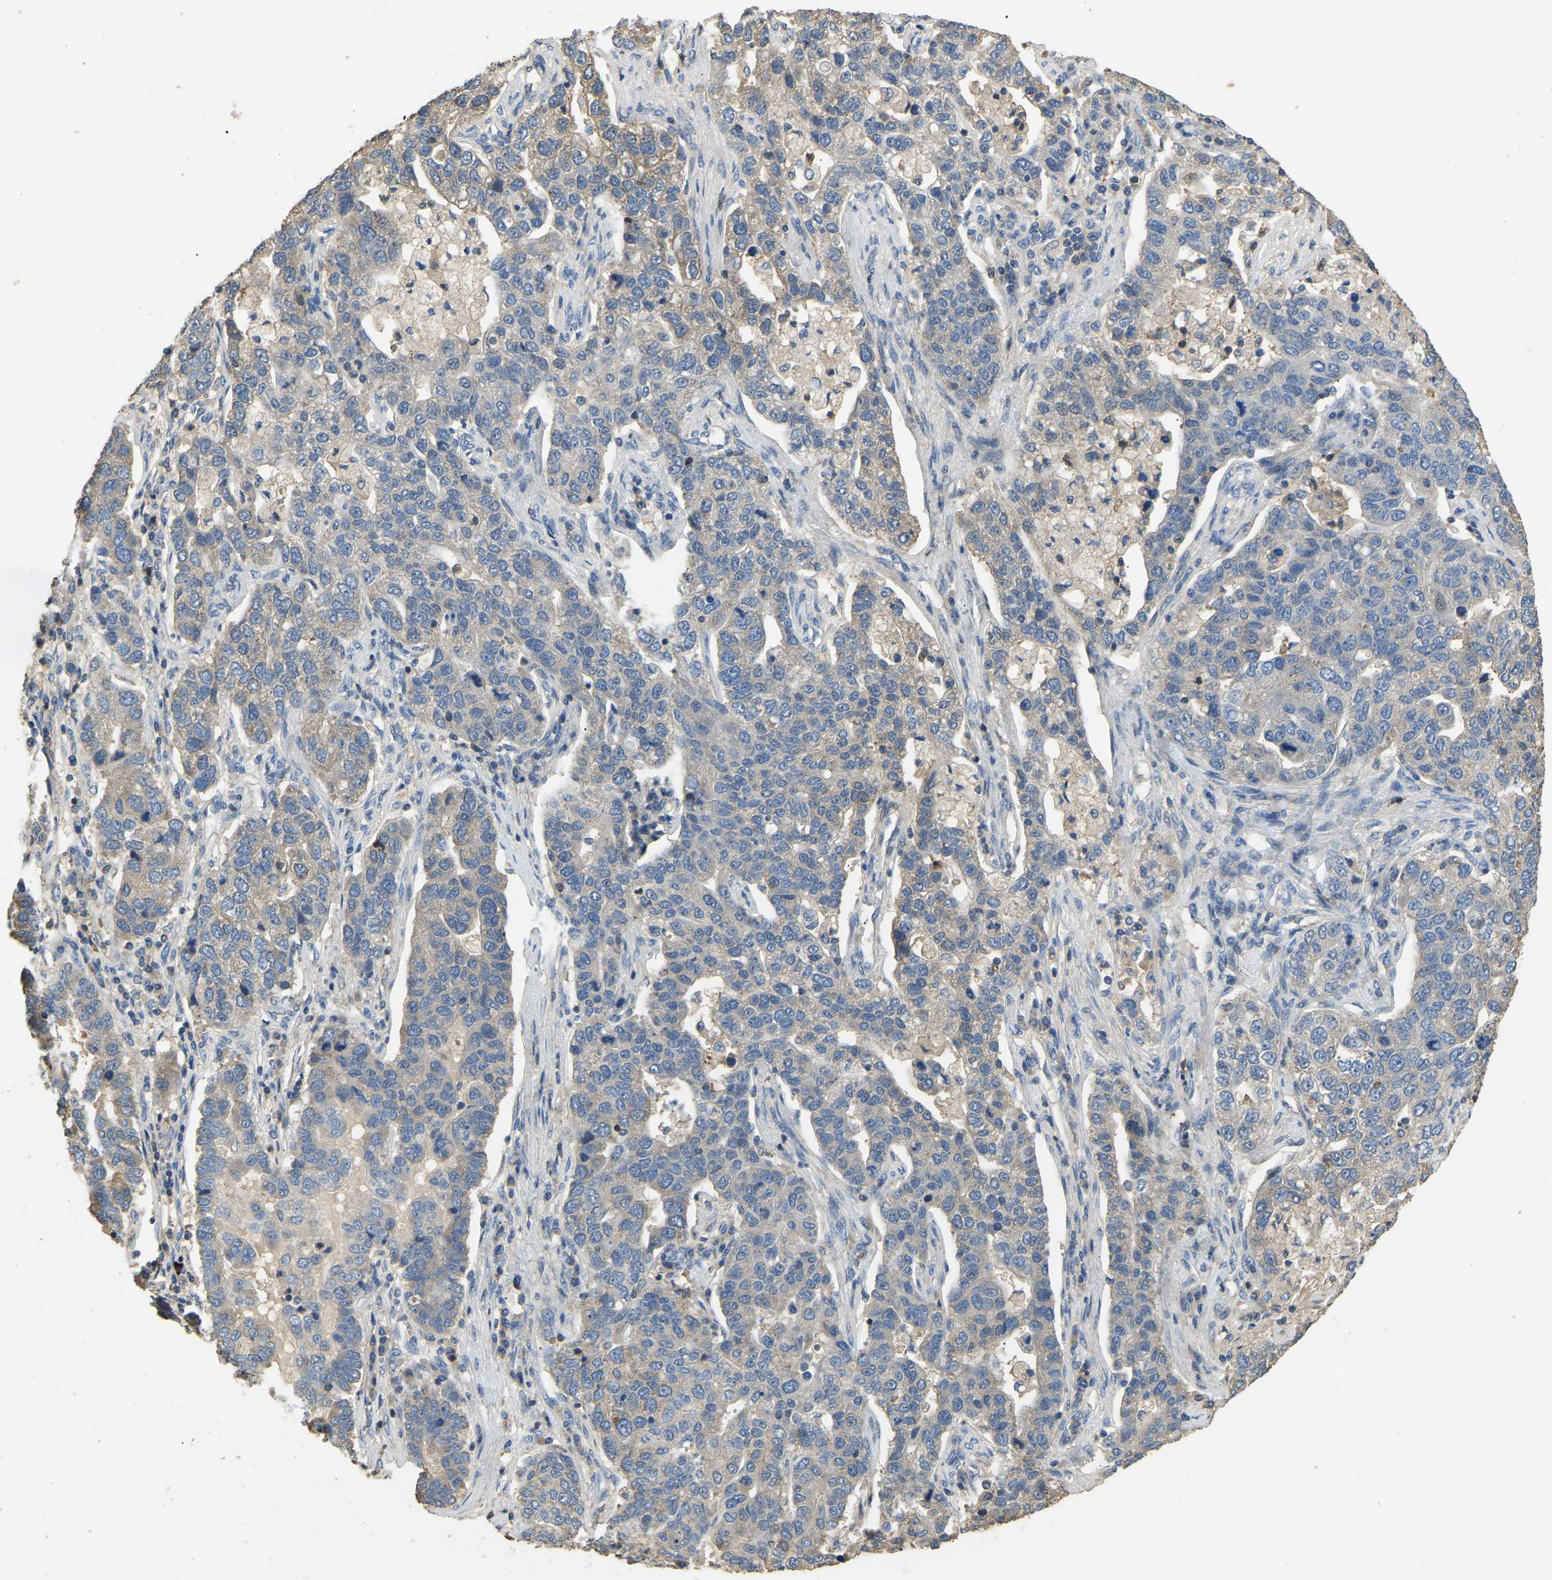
{"staining": {"intensity": "negative", "quantity": "none", "location": "none"}, "tissue": "pancreatic cancer", "cell_type": "Tumor cells", "image_type": "cancer", "snomed": [{"axis": "morphology", "description": "Adenocarcinoma, NOS"}, {"axis": "topography", "description": "Pancreas"}], "caption": "Immunohistochemistry of human pancreatic adenocarcinoma demonstrates no staining in tumor cells.", "gene": "TUFM", "patient": {"sex": "female", "age": 61}}